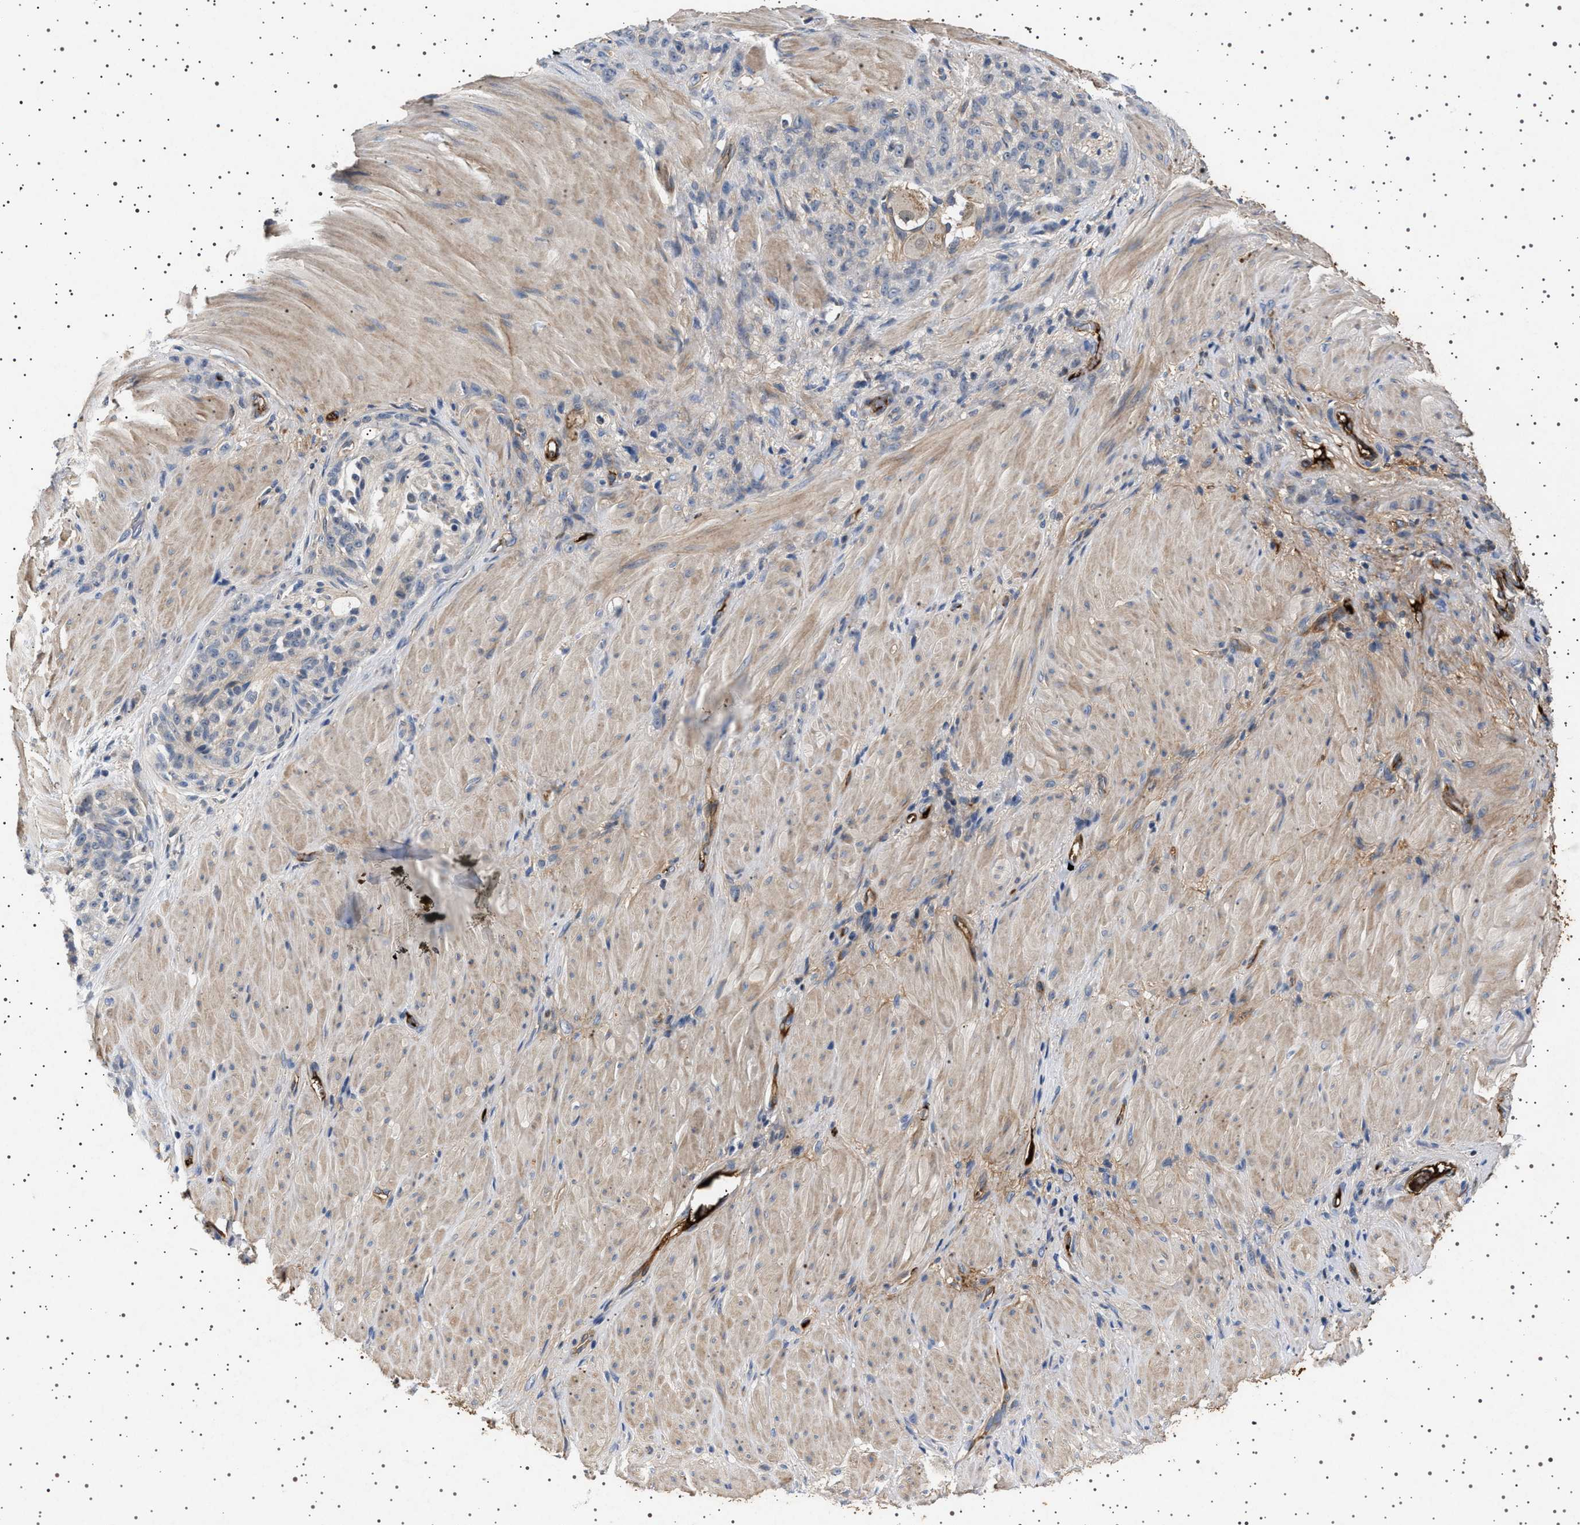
{"staining": {"intensity": "negative", "quantity": "none", "location": "none"}, "tissue": "stomach cancer", "cell_type": "Tumor cells", "image_type": "cancer", "snomed": [{"axis": "morphology", "description": "Normal tissue, NOS"}, {"axis": "morphology", "description": "Adenocarcinoma, NOS"}, {"axis": "topography", "description": "Stomach"}], "caption": "Tumor cells show no significant protein positivity in adenocarcinoma (stomach).", "gene": "FICD", "patient": {"sex": "male", "age": 82}}